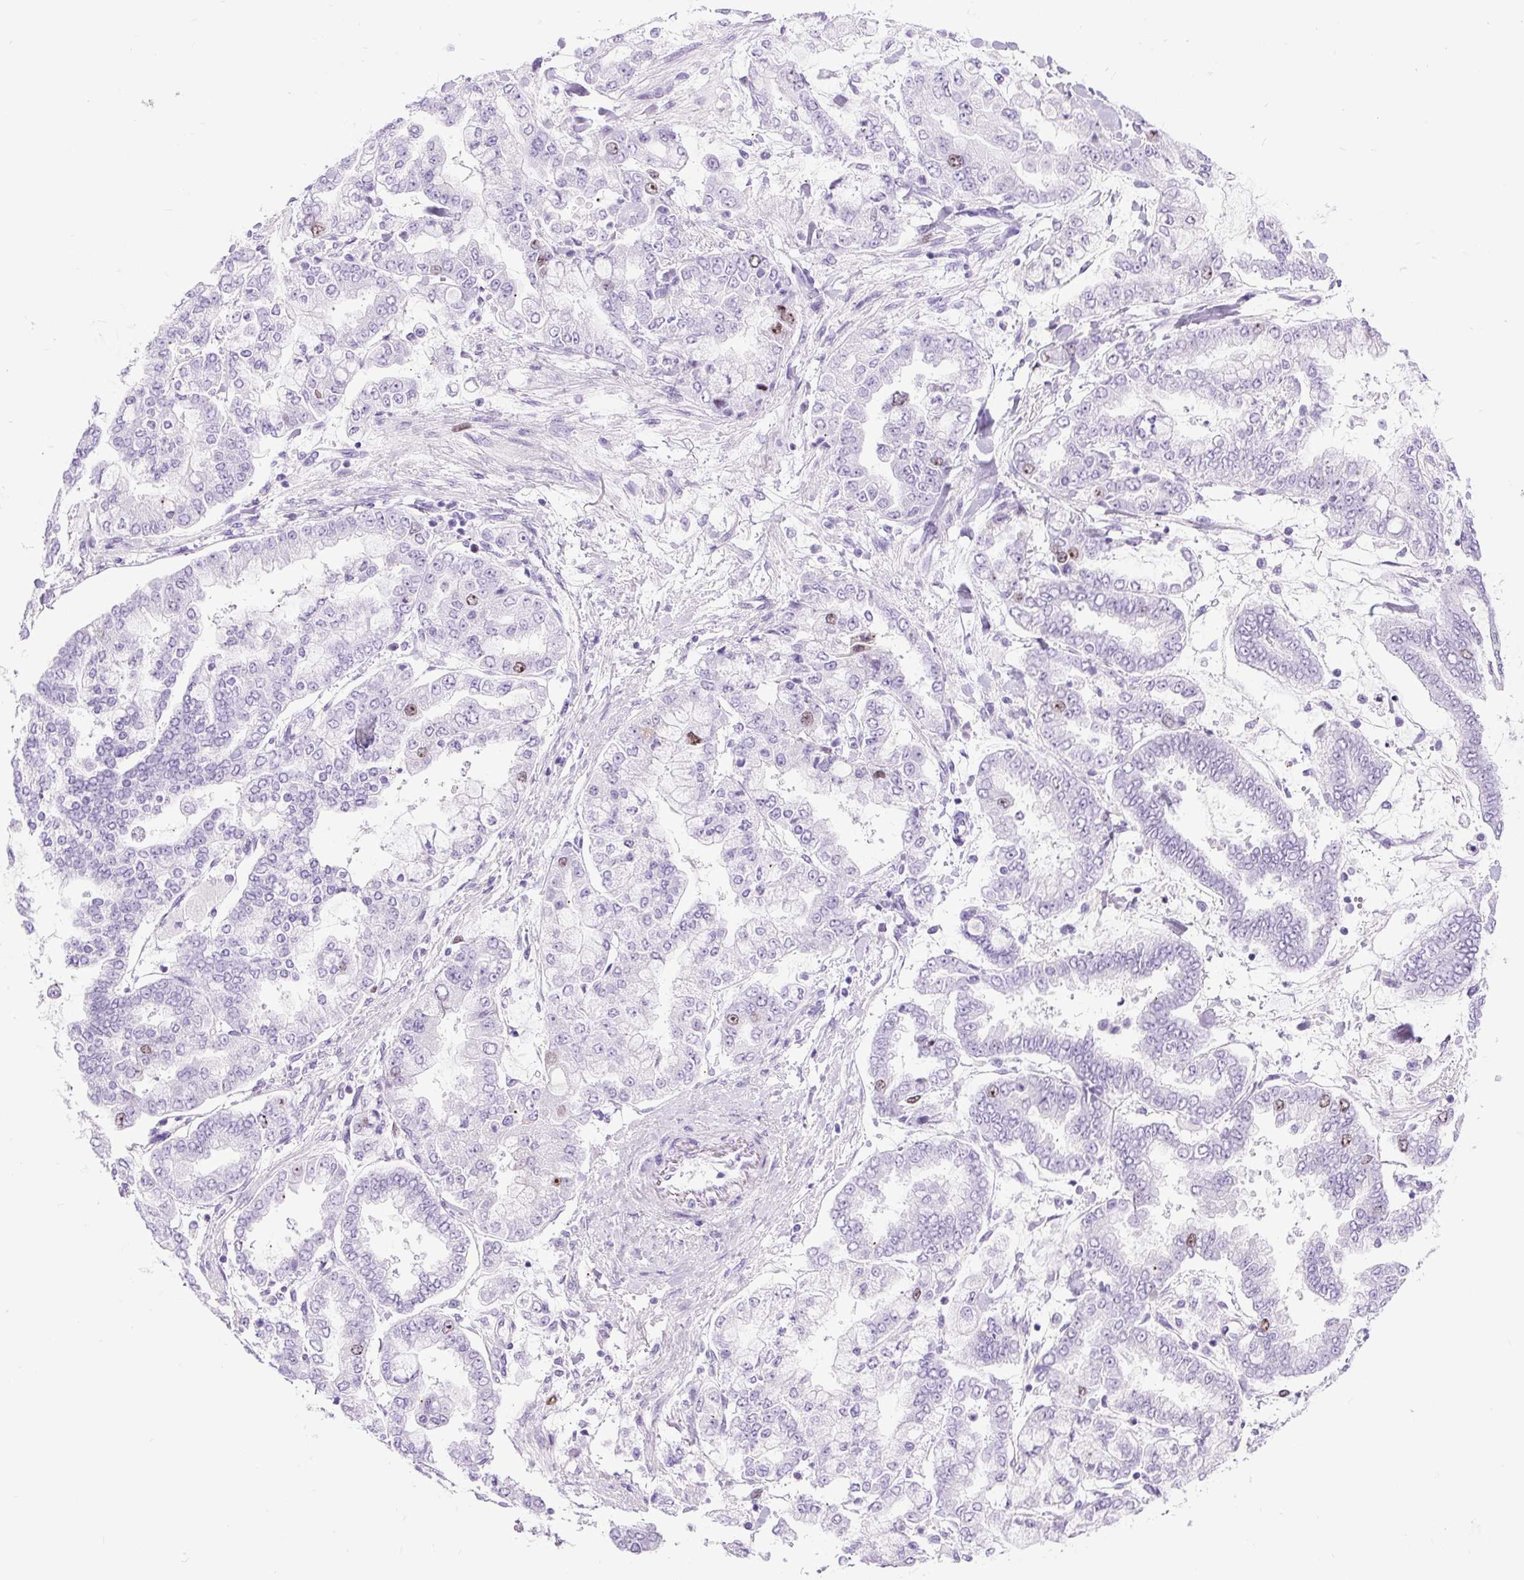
{"staining": {"intensity": "moderate", "quantity": "<25%", "location": "nuclear"}, "tissue": "stomach cancer", "cell_type": "Tumor cells", "image_type": "cancer", "snomed": [{"axis": "morphology", "description": "Normal tissue, NOS"}, {"axis": "morphology", "description": "Adenocarcinoma, NOS"}, {"axis": "topography", "description": "Stomach, upper"}, {"axis": "topography", "description": "Stomach"}], "caption": "Human stomach cancer (adenocarcinoma) stained for a protein (brown) displays moderate nuclear positive staining in about <25% of tumor cells.", "gene": "RACGAP1", "patient": {"sex": "male", "age": 76}}